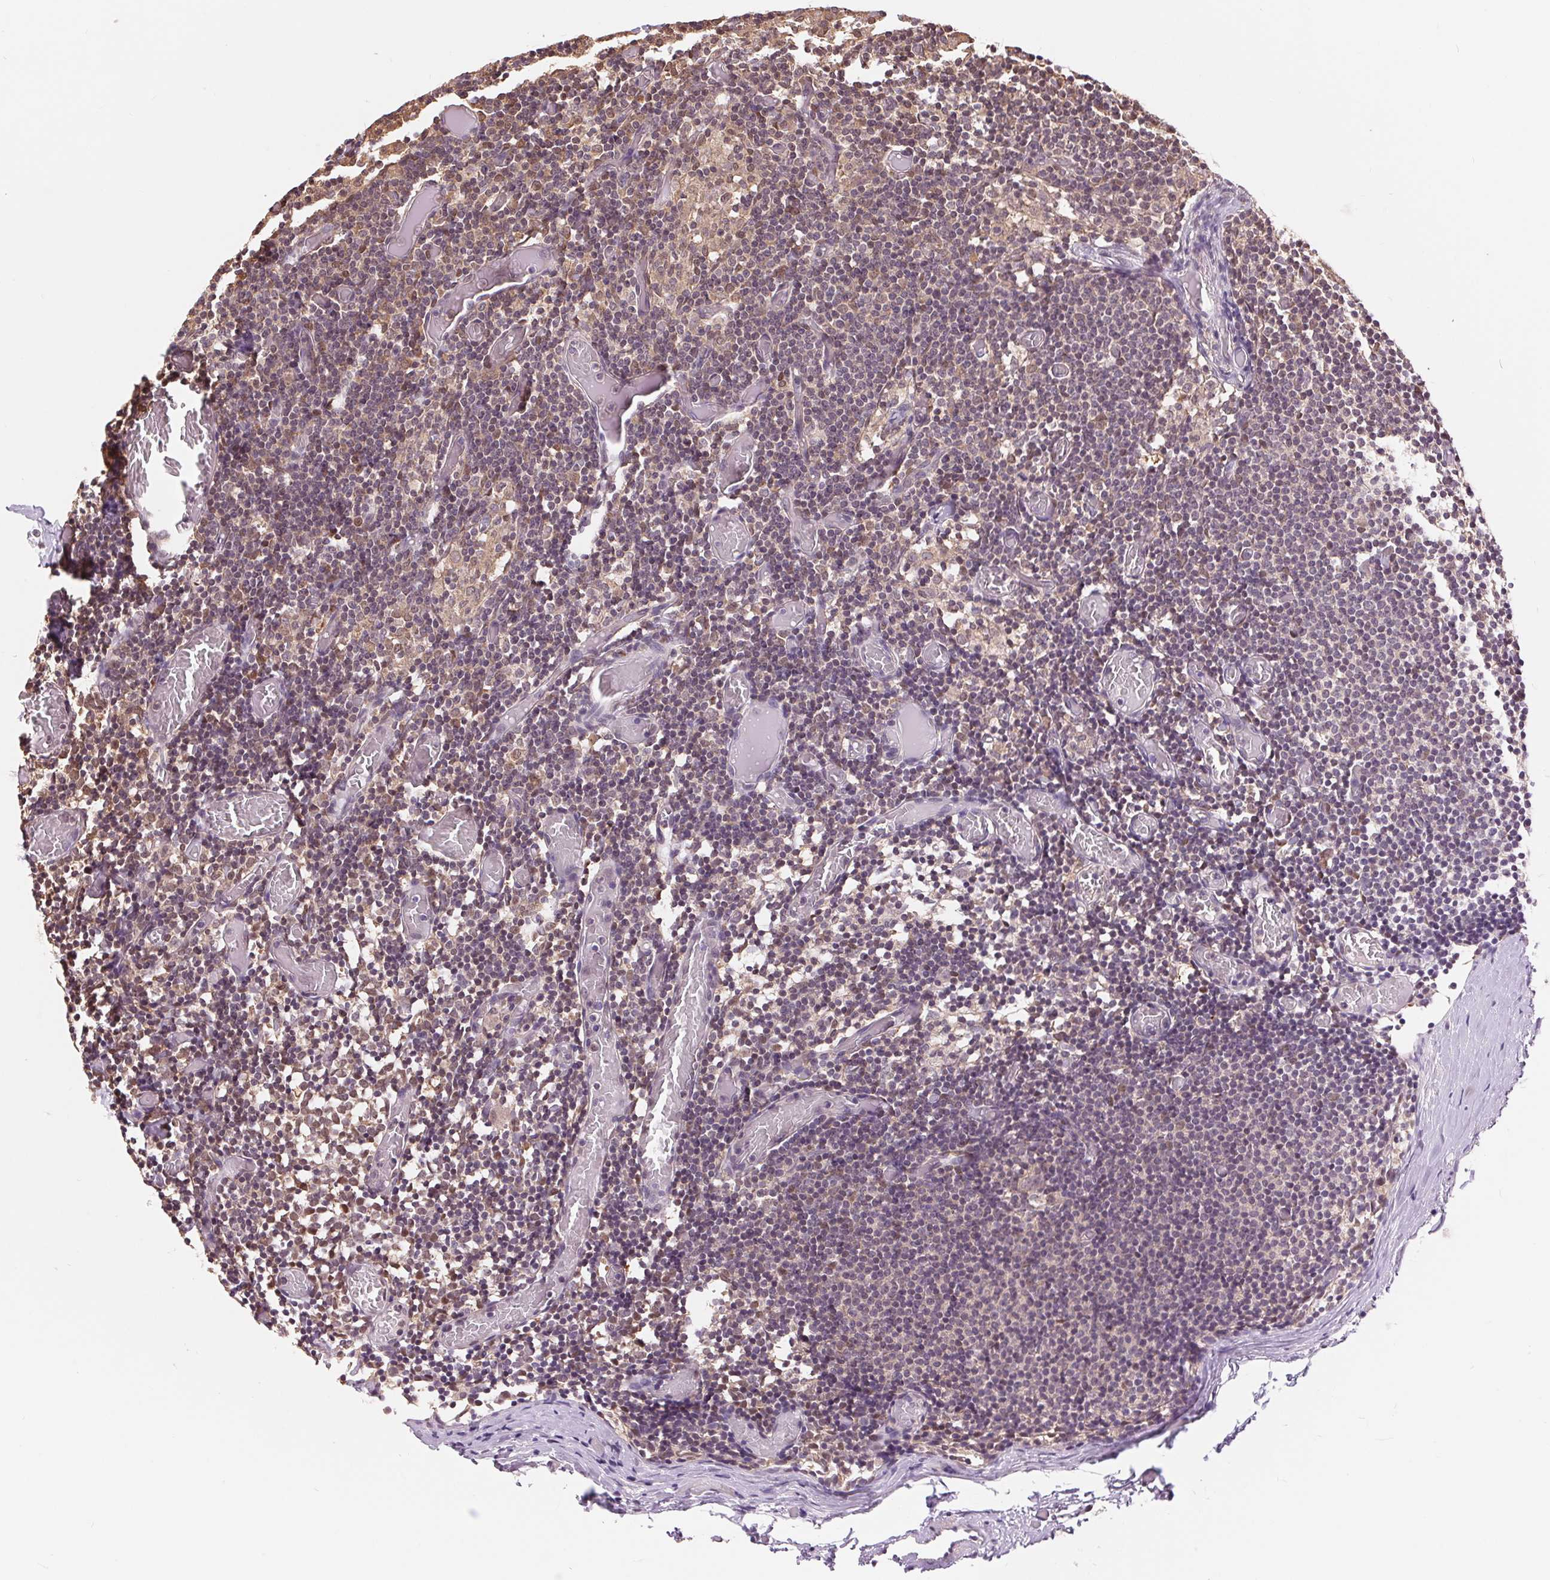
{"staining": {"intensity": "weak", "quantity": "<25%", "location": "nuclear"}, "tissue": "lymph node", "cell_type": "Germinal center cells", "image_type": "normal", "snomed": [{"axis": "morphology", "description": "Normal tissue, NOS"}, {"axis": "topography", "description": "Lymph node"}], "caption": "An IHC micrograph of benign lymph node is shown. There is no staining in germinal center cells of lymph node. (DAB immunohistochemistry, high magnification).", "gene": "TMEM273", "patient": {"sex": "female", "age": 41}}